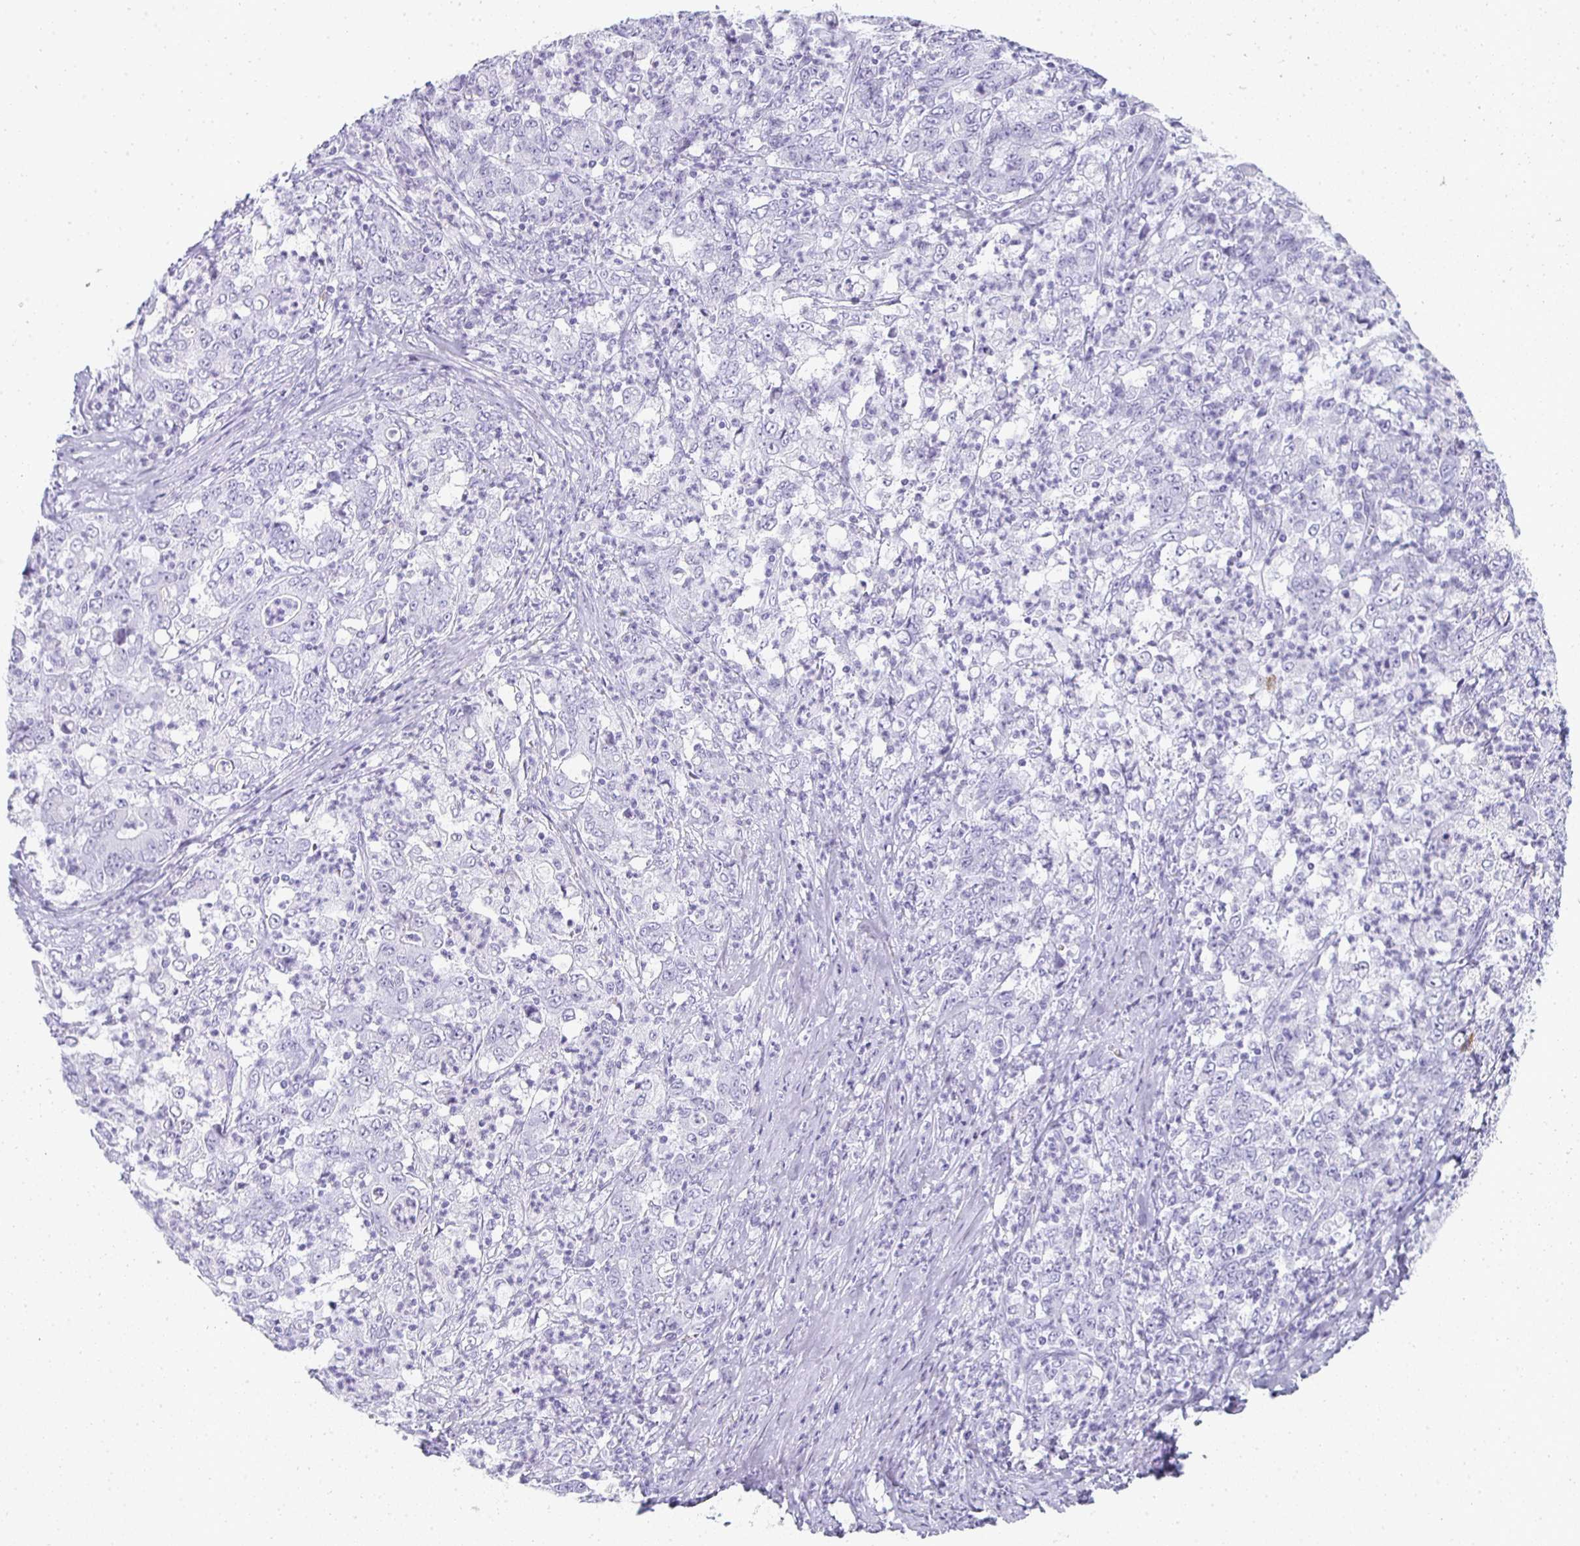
{"staining": {"intensity": "negative", "quantity": "none", "location": "none"}, "tissue": "stomach cancer", "cell_type": "Tumor cells", "image_type": "cancer", "snomed": [{"axis": "morphology", "description": "Adenocarcinoma, NOS"}, {"axis": "topography", "description": "Stomach, lower"}], "caption": "IHC photomicrograph of stomach cancer (adenocarcinoma) stained for a protein (brown), which shows no staining in tumor cells.", "gene": "TPSD1", "patient": {"sex": "female", "age": 71}}